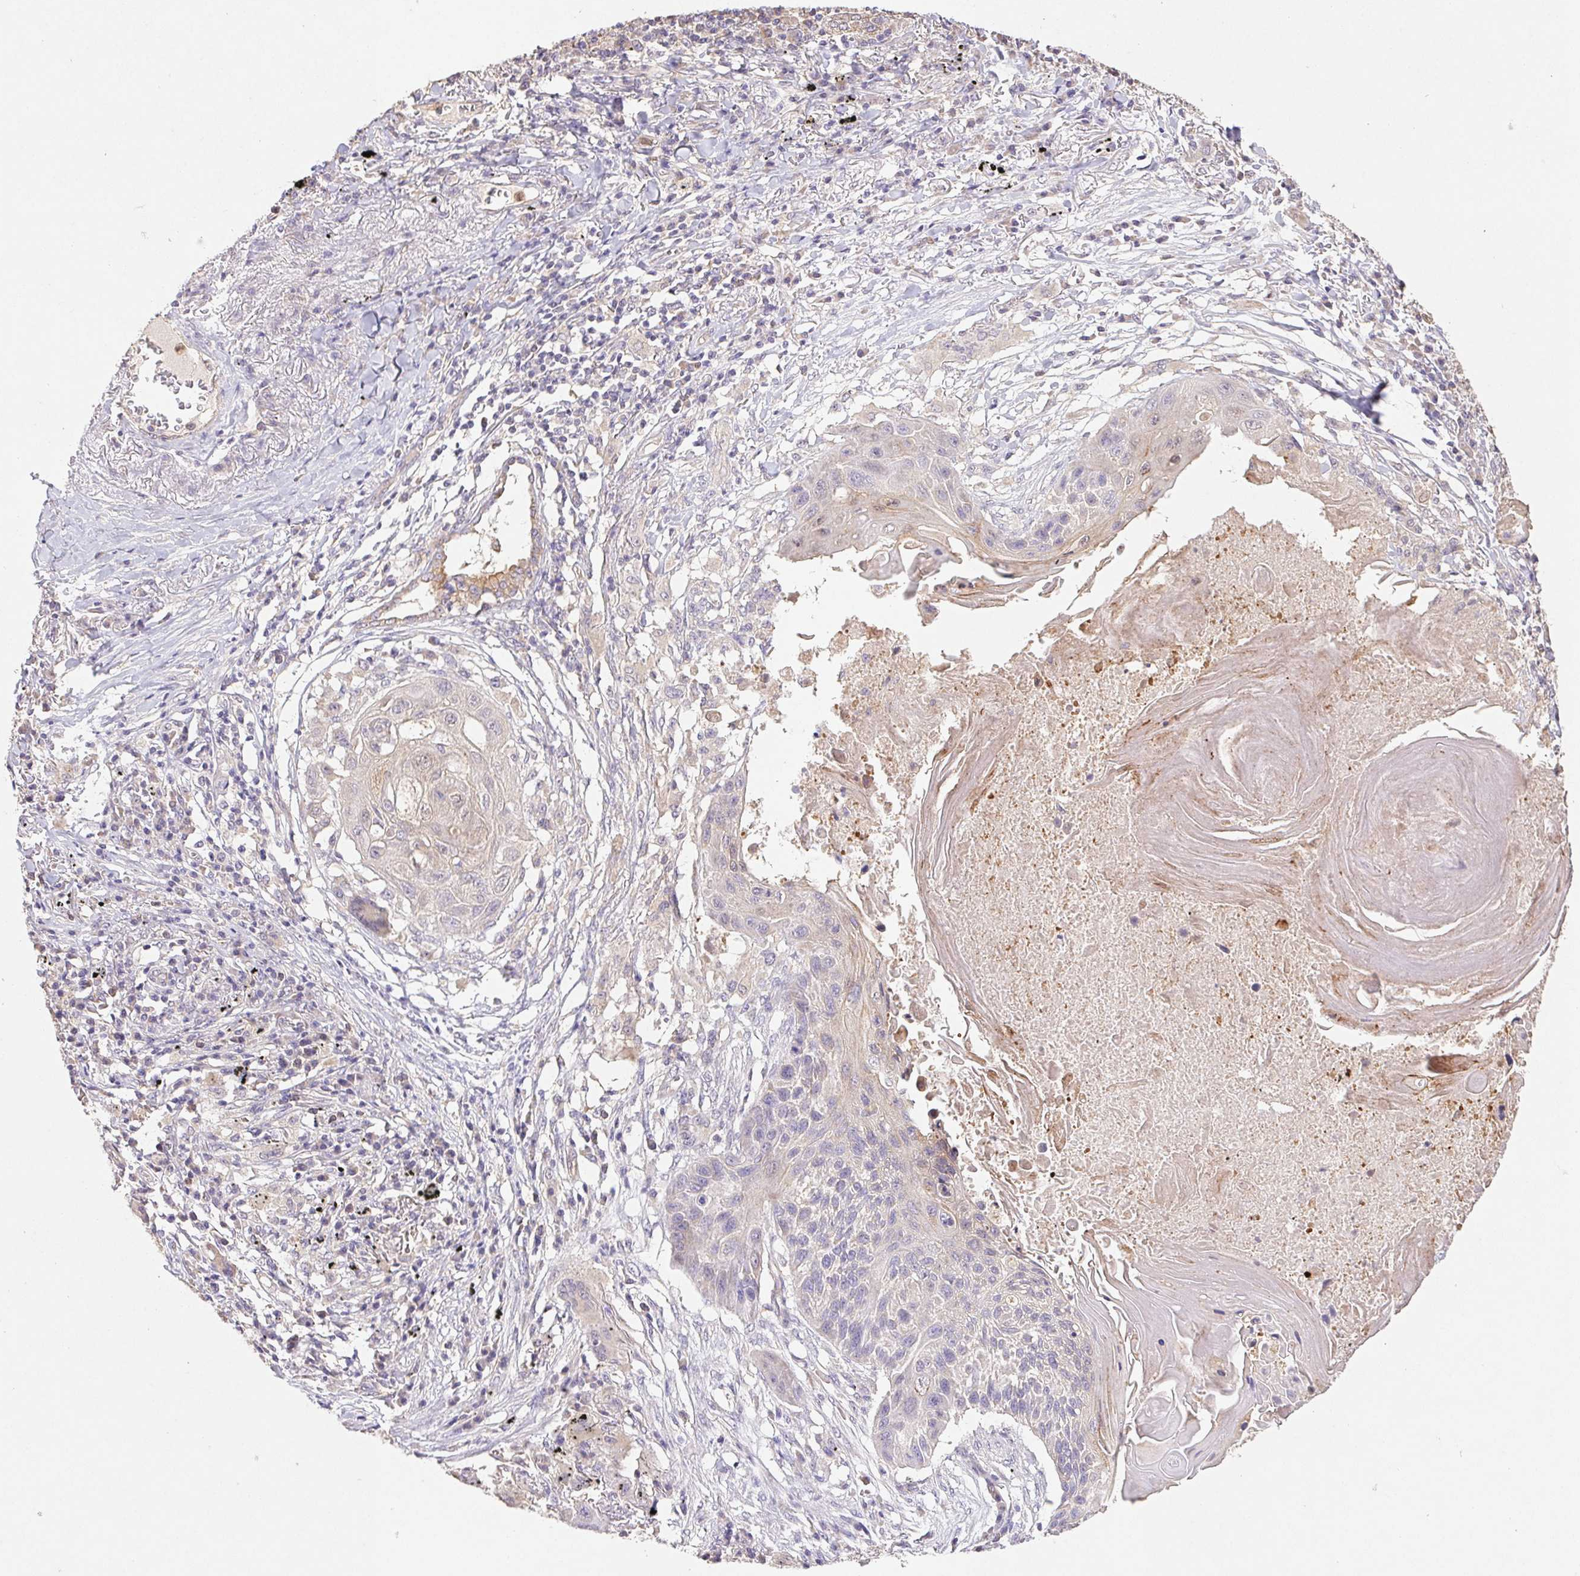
{"staining": {"intensity": "negative", "quantity": "none", "location": "none"}, "tissue": "lung cancer", "cell_type": "Tumor cells", "image_type": "cancer", "snomed": [{"axis": "morphology", "description": "Squamous cell carcinoma, NOS"}, {"axis": "topography", "description": "Lung"}], "caption": "DAB (3,3'-diaminobenzidine) immunohistochemical staining of human squamous cell carcinoma (lung) exhibits no significant positivity in tumor cells. (DAB (3,3'-diaminobenzidine) immunohistochemistry with hematoxylin counter stain).", "gene": "RAB11A", "patient": {"sex": "male", "age": 78}}